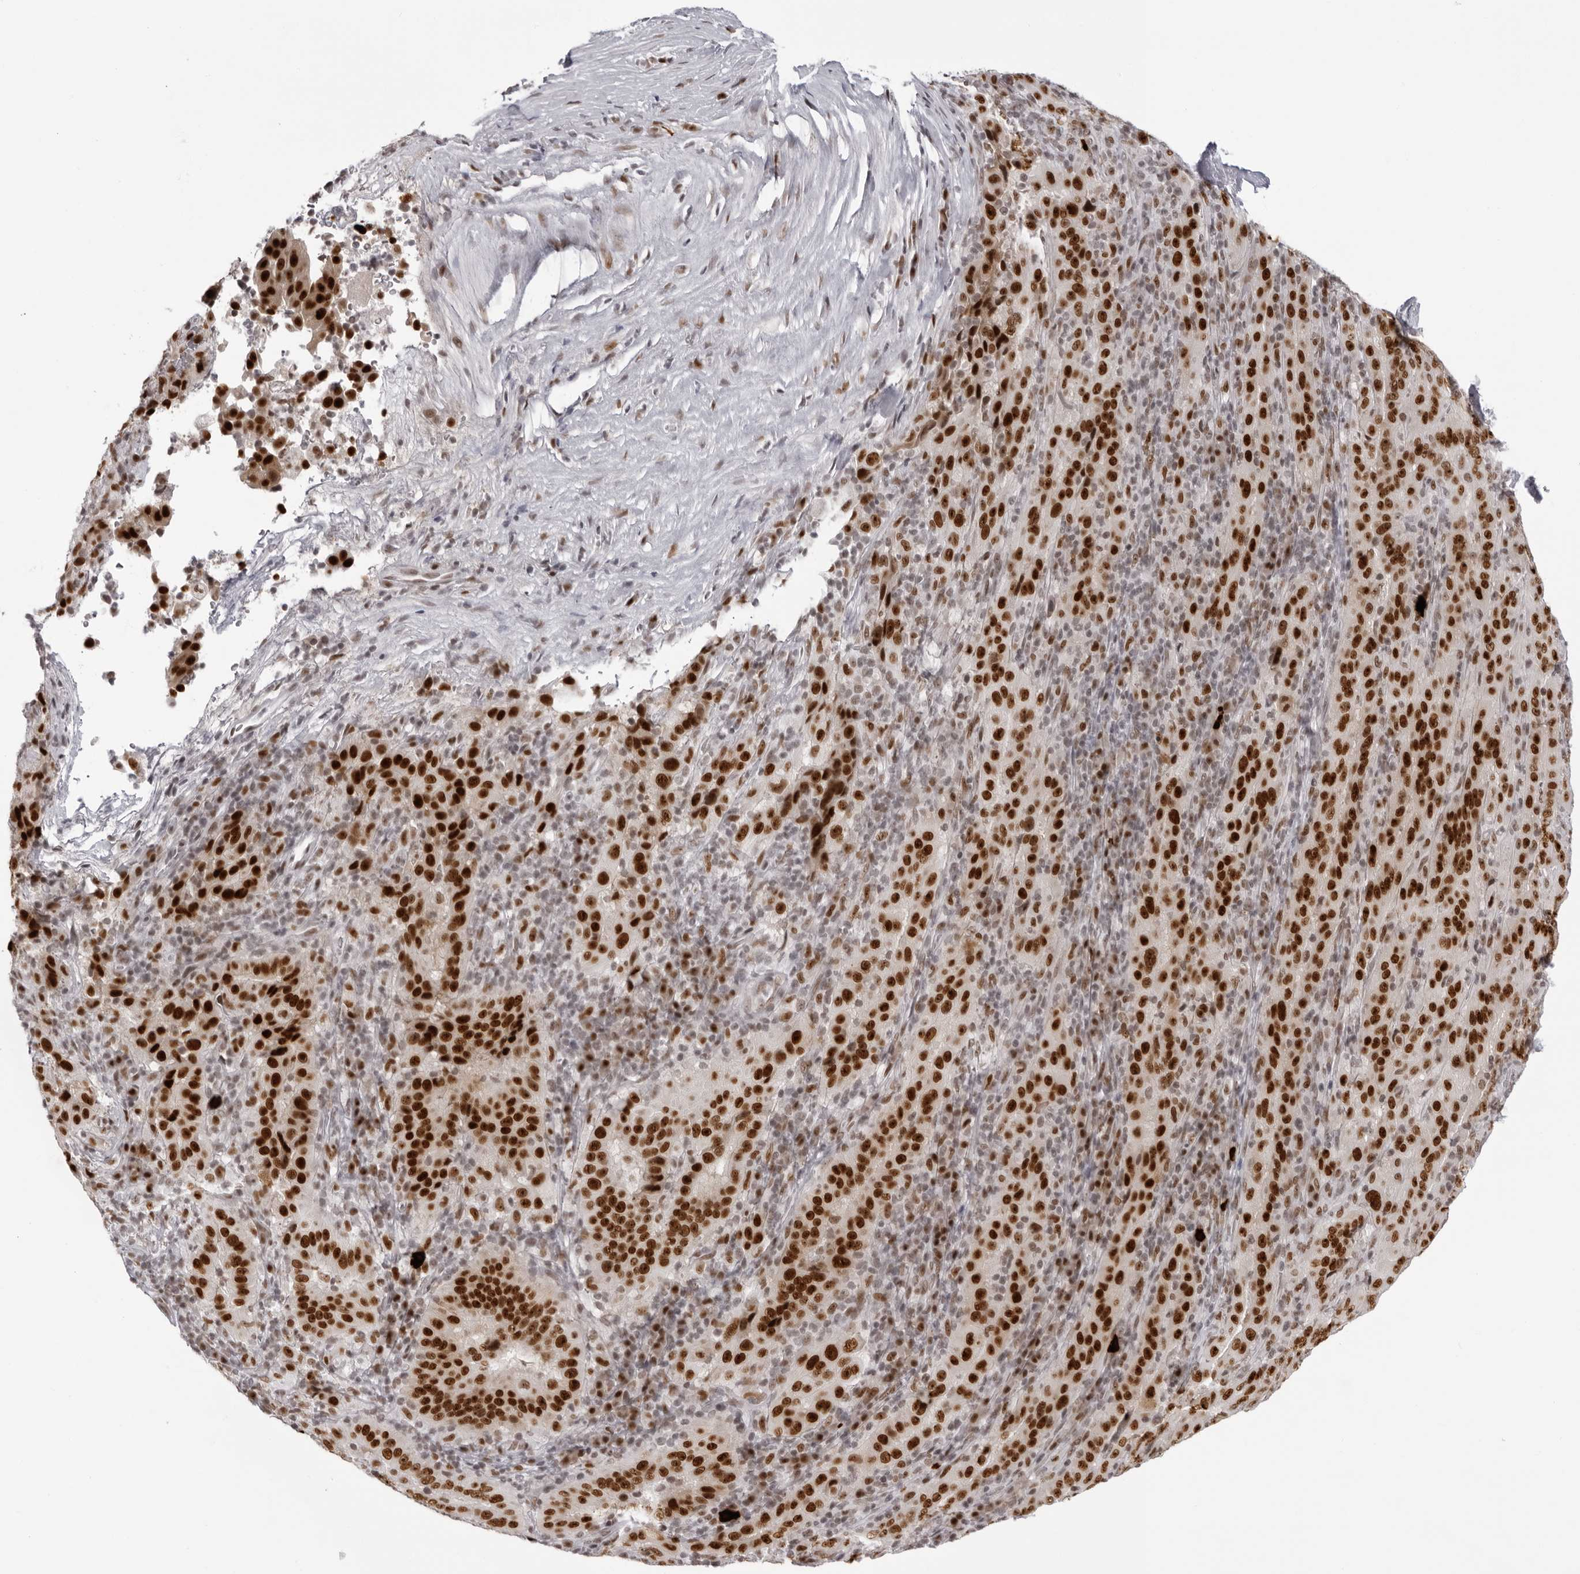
{"staining": {"intensity": "strong", "quantity": ">75%", "location": "nuclear"}, "tissue": "pancreatic cancer", "cell_type": "Tumor cells", "image_type": "cancer", "snomed": [{"axis": "morphology", "description": "Adenocarcinoma, NOS"}, {"axis": "topography", "description": "Pancreas"}], "caption": "Protein staining of pancreatic adenocarcinoma tissue demonstrates strong nuclear positivity in approximately >75% of tumor cells.", "gene": "HEXIM2", "patient": {"sex": "male", "age": 63}}